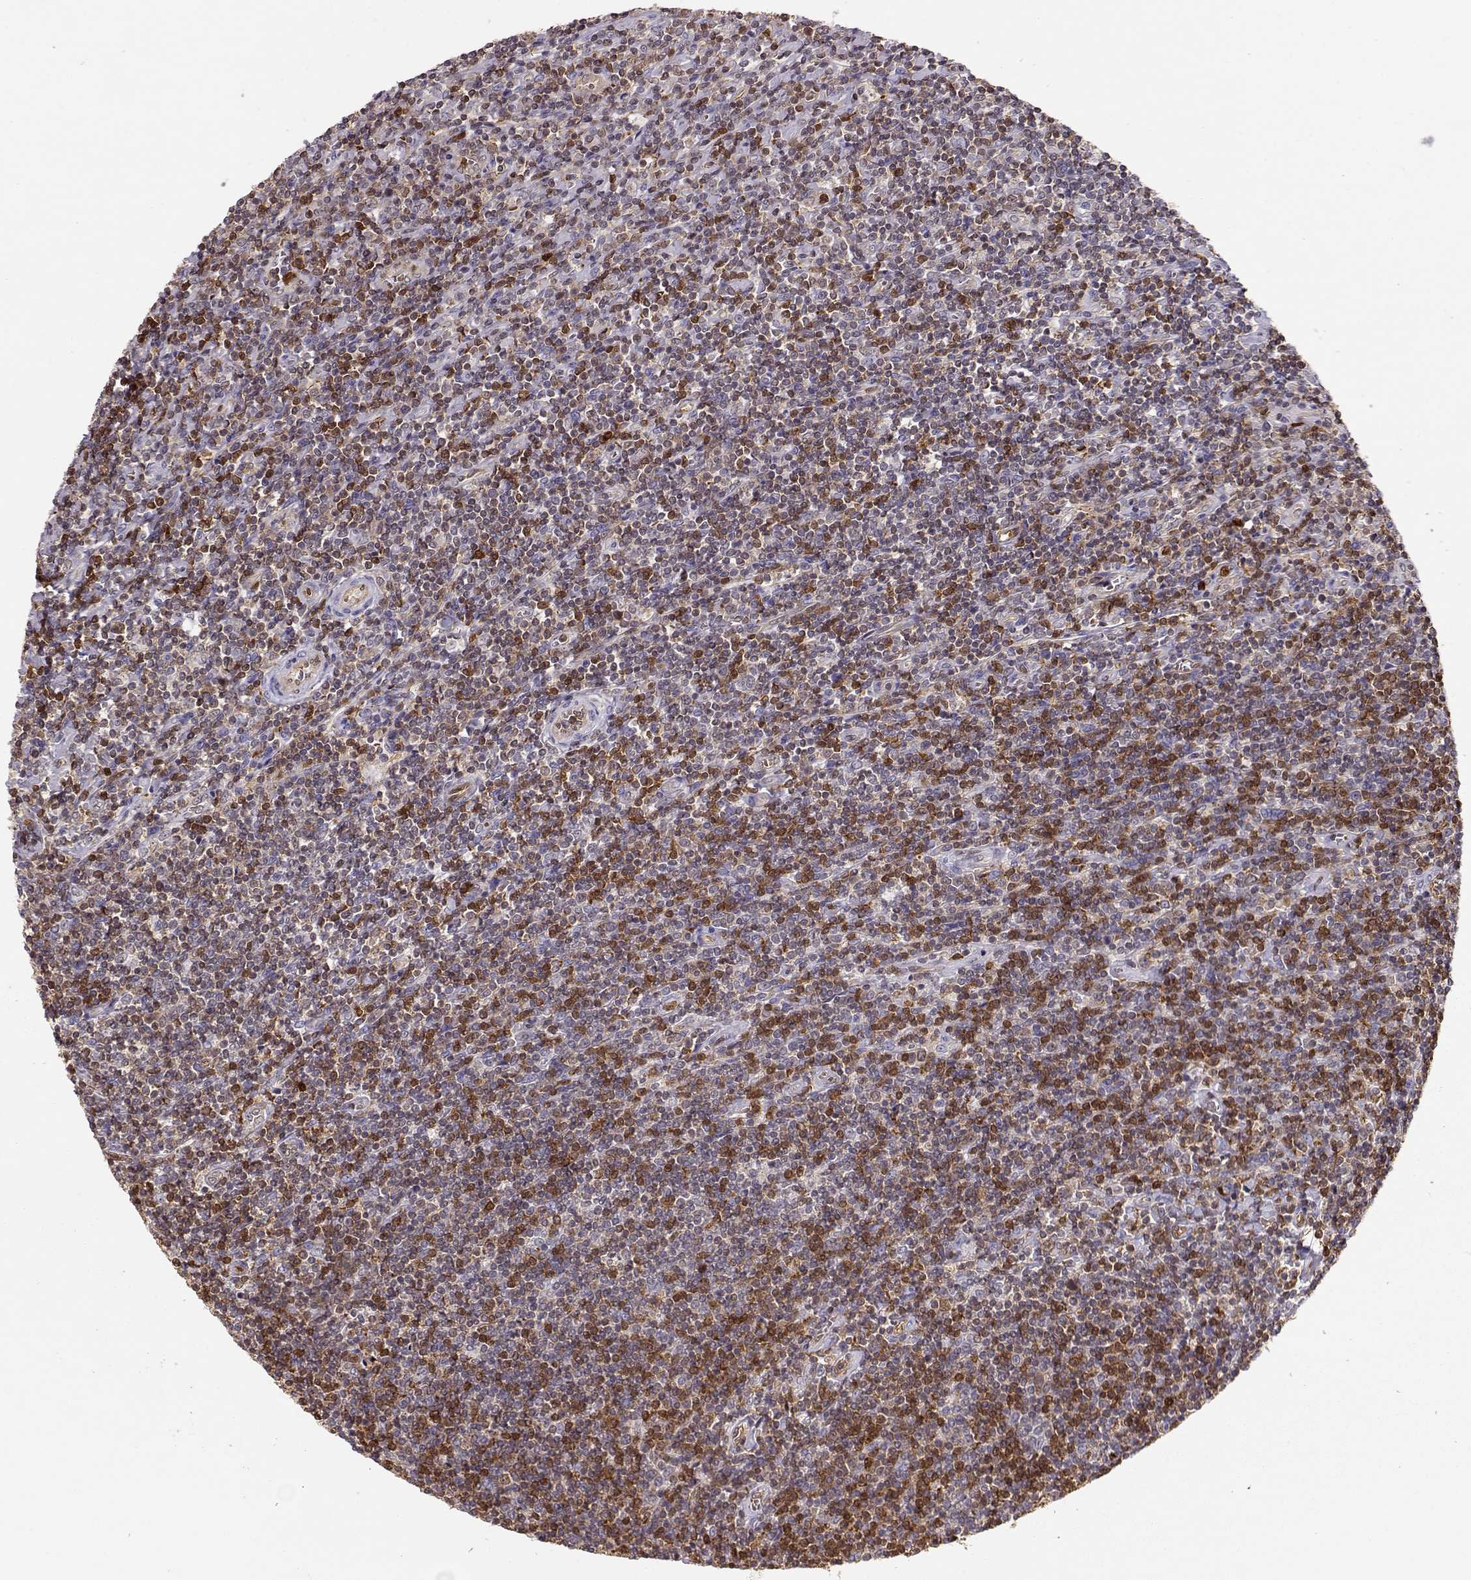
{"staining": {"intensity": "negative", "quantity": "none", "location": "none"}, "tissue": "lymphoma", "cell_type": "Tumor cells", "image_type": "cancer", "snomed": [{"axis": "morphology", "description": "Hodgkin's disease, NOS"}, {"axis": "topography", "description": "Lymph node"}], "caption": "This is an immunohistochemistry histopathology image of human lymphoma. There is no expression in tumor cells.", "gene": "PNP", "patient": {"sex": "male", "age": 40}}